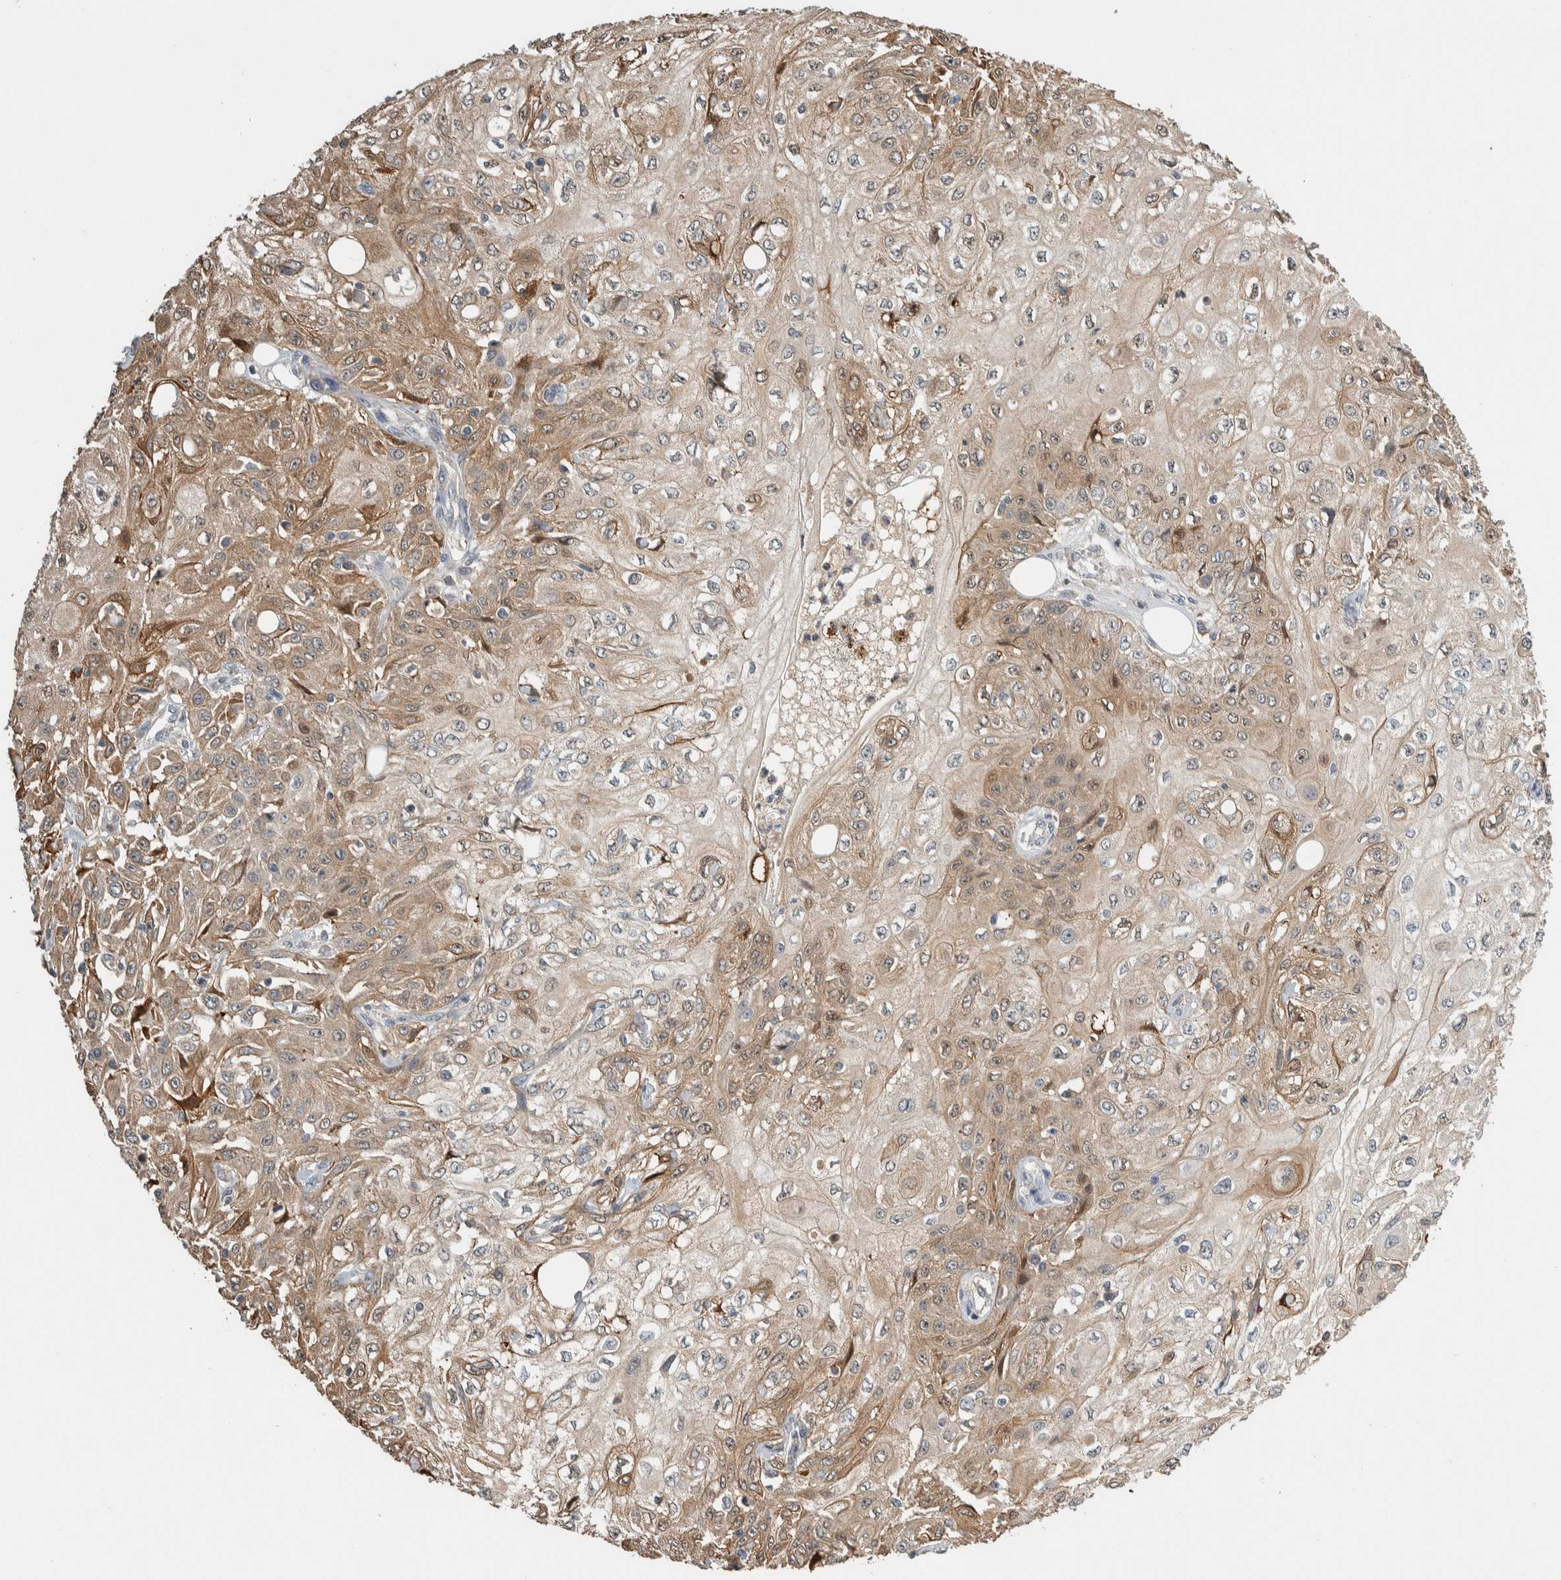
{"staining": {"intensity": "moderate", "quantity": "25%-75%", "location": "cytoplasmic/membranous"}, "tissue": "skin cancer", "cell_type": "Tumor cells", "image_type": "cancer", "snomed": [{"axis": "morphology", "description": "Squamous cell carcinoma, NOS"}, {"axis": "morphology", "description": "Squamous cell carcinoma, metastatic, NOS"}, {"axis": "topography", "description": "Skin"}, {"axis": "topography", "description": "Lymph node"}], "caption": "IHC (DAB) staining of skin cancer (squamous cell carcinoma) exhibits moderate cytoplasmic/membranous protein staining in about 25%-75% of tumor cells.", "gene": "EIF3H", "patient": {"sex": "male", "age": 75}}